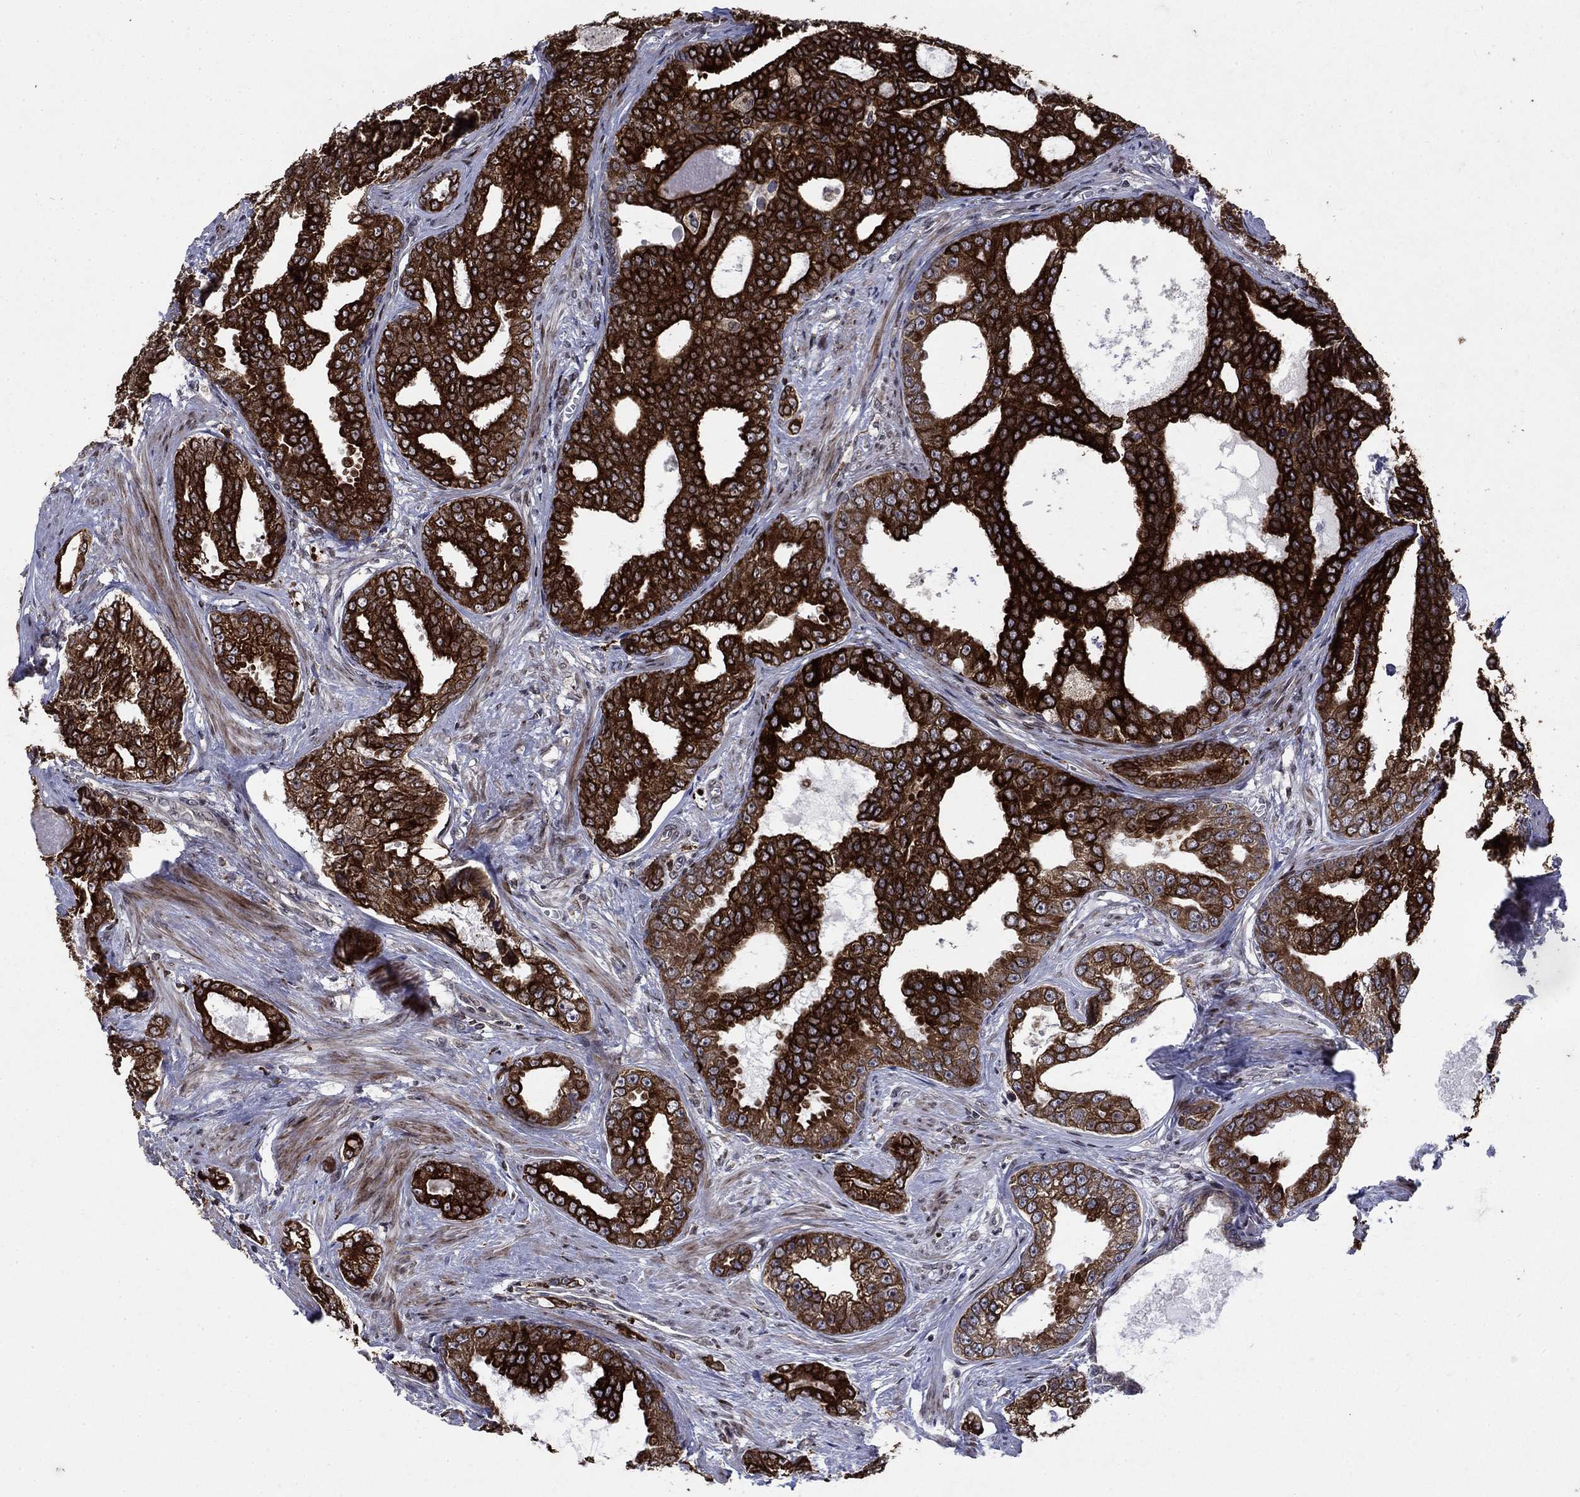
{"staining": {"intensity": "strong", "quantity": ">75%", "location": "cytoplasmic/membranous"}, "tissue": "prostate cancer", "cell_type": "Tumor cells", "image_type": "cancer", "snomed": [{"axis": "morphology", "description": "Adenocarcinoma, NOS"}, {"axis": "topography", "description": "Prostate"}], "caption": "The immunohistochemical stain shows strong cytoplasmic/membranous expression in tumor cells of prostate cancer (adenocarcinoma) tissue.", "gene": "DHRS7", "patient": {"sex": "male", "age": 67}}